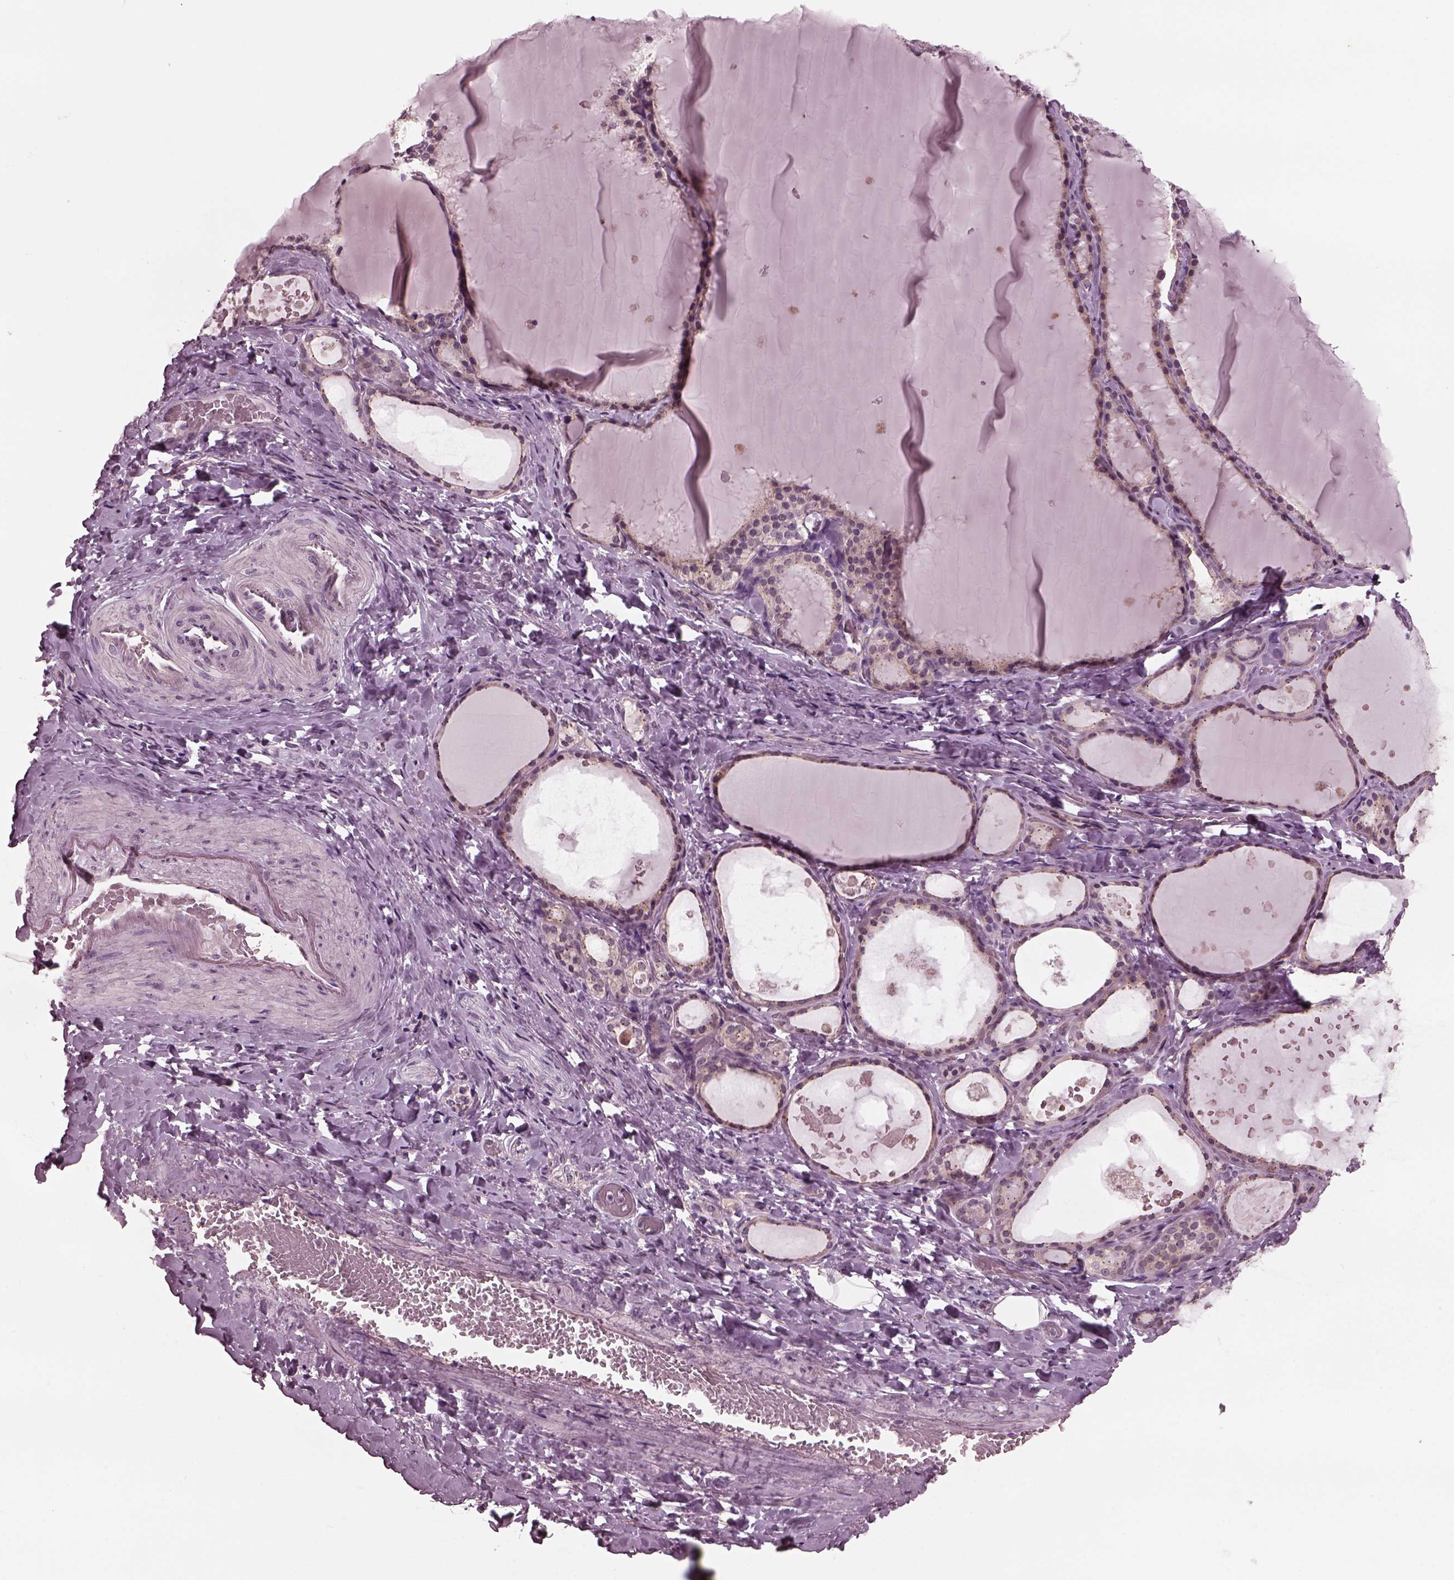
{"staining": {"intensity": "negative", "quantity": "none", "location": "none"}, "tissue": "thyroid gland", "cell_type": "Glandular cells", "image_type": "normal", "snomed": [{"axis": "morphology", "description": "Normal tissue, NOS"}, {"axis": "topography", "description": "Thyroid gland"}], "caption": "Immunohistochemistry (IHC) image of unremarkable human thyroid gland stained for a protein (brown), which exhibits no staining in glandular cells. (Brightfield microscopy of DAB IHC at high magnification).", "gene": "SAXO1", "patient": {"sex": "female", "age": 56}}